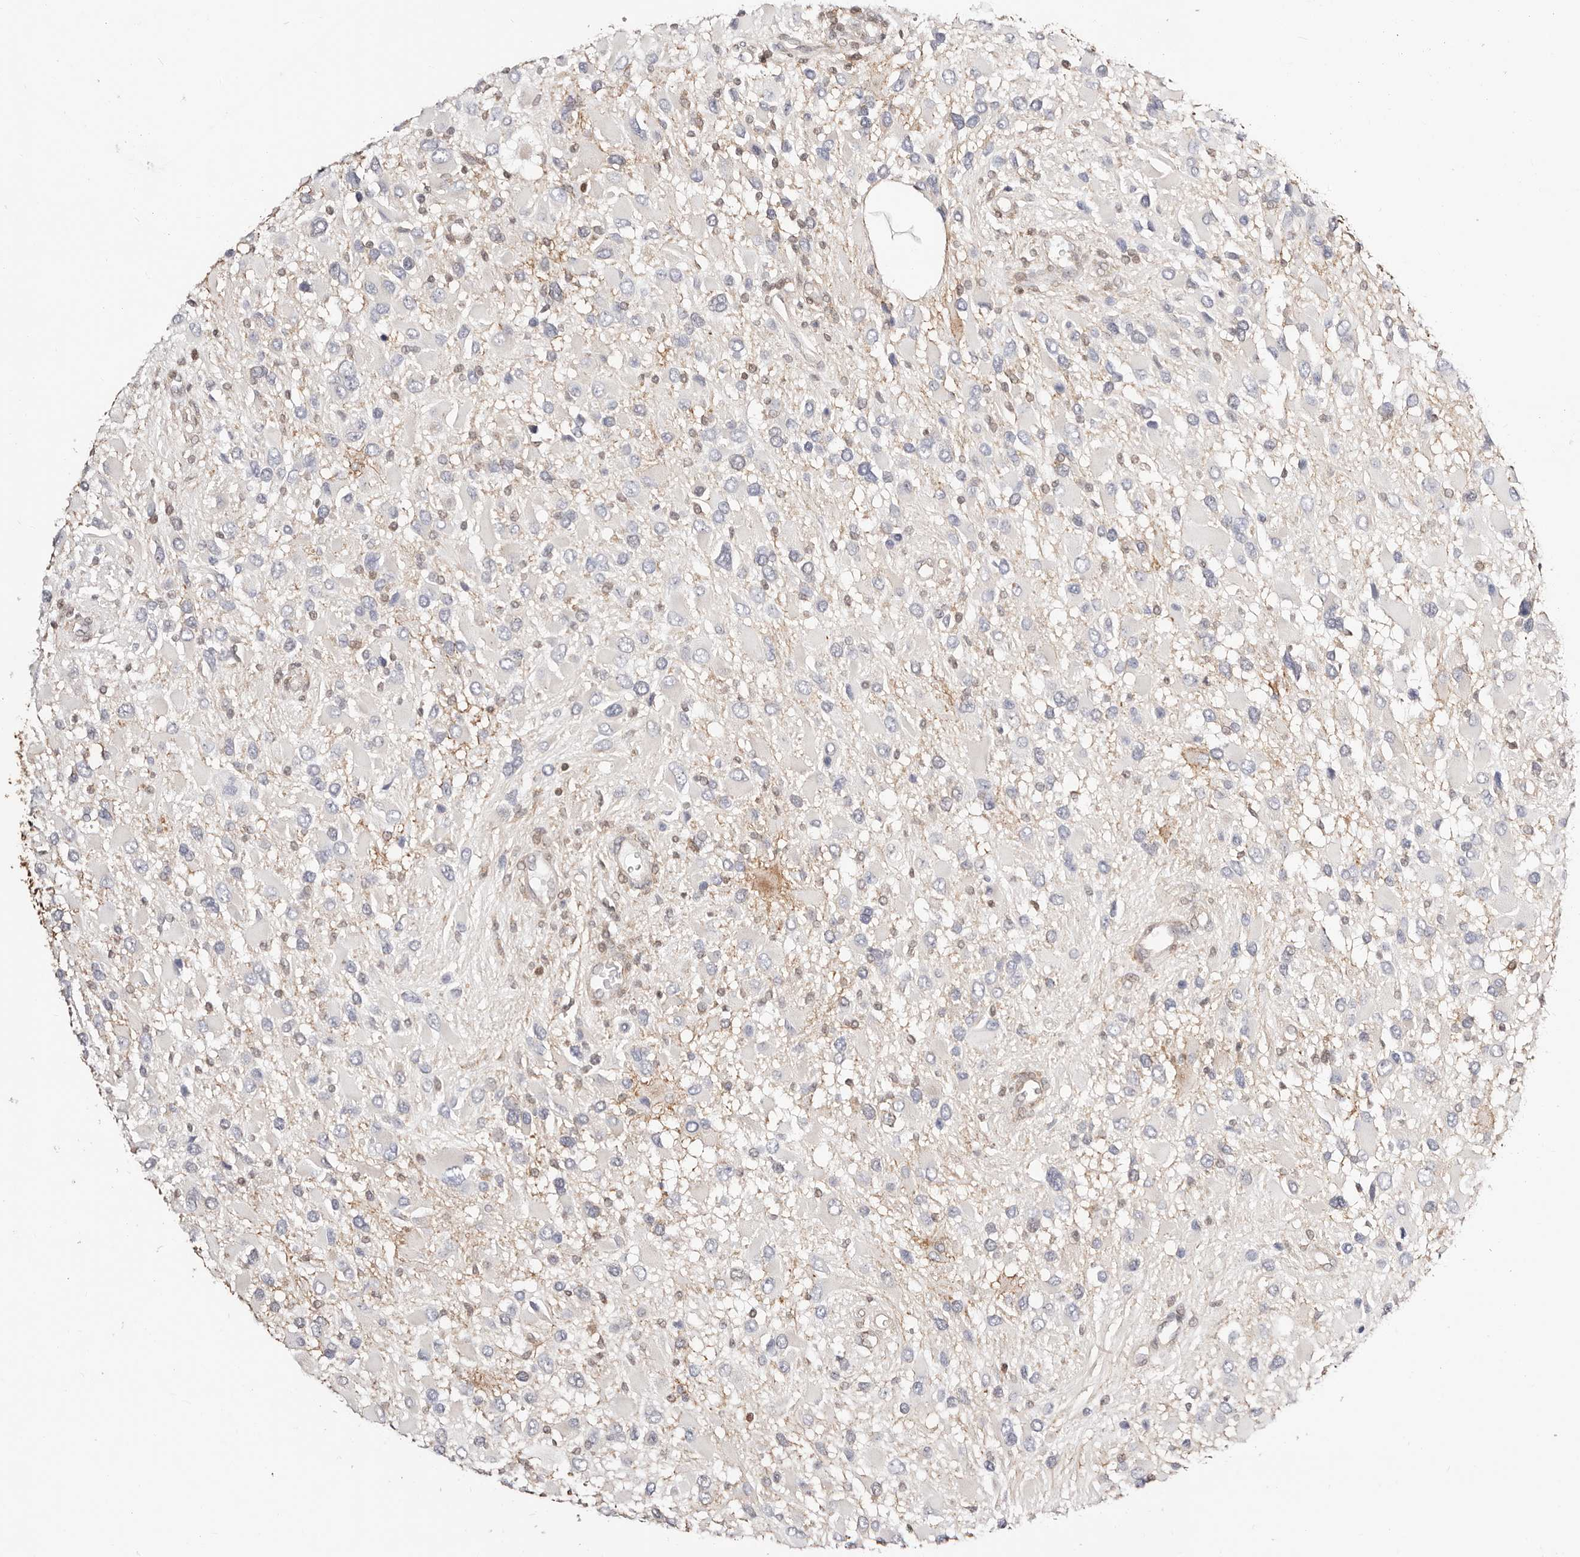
{"staining": {"intensity": "negative", "quantity": "none", "location": "none"}, "tissue": "glioma", "cell_type": "Tumor cells", "image_type": "cancer", "snomed": [{"axis": "morphology", "description": "Glioma, malignant, High grade"}, {"axis": "topography", "description": "Brain"}], "caption": "A histopathology image of human malignant glioma (high-grade) is negative for staining in tumor cells.", "gene": "STAT5A", "patient": {"sex": "male", "age": 53}}